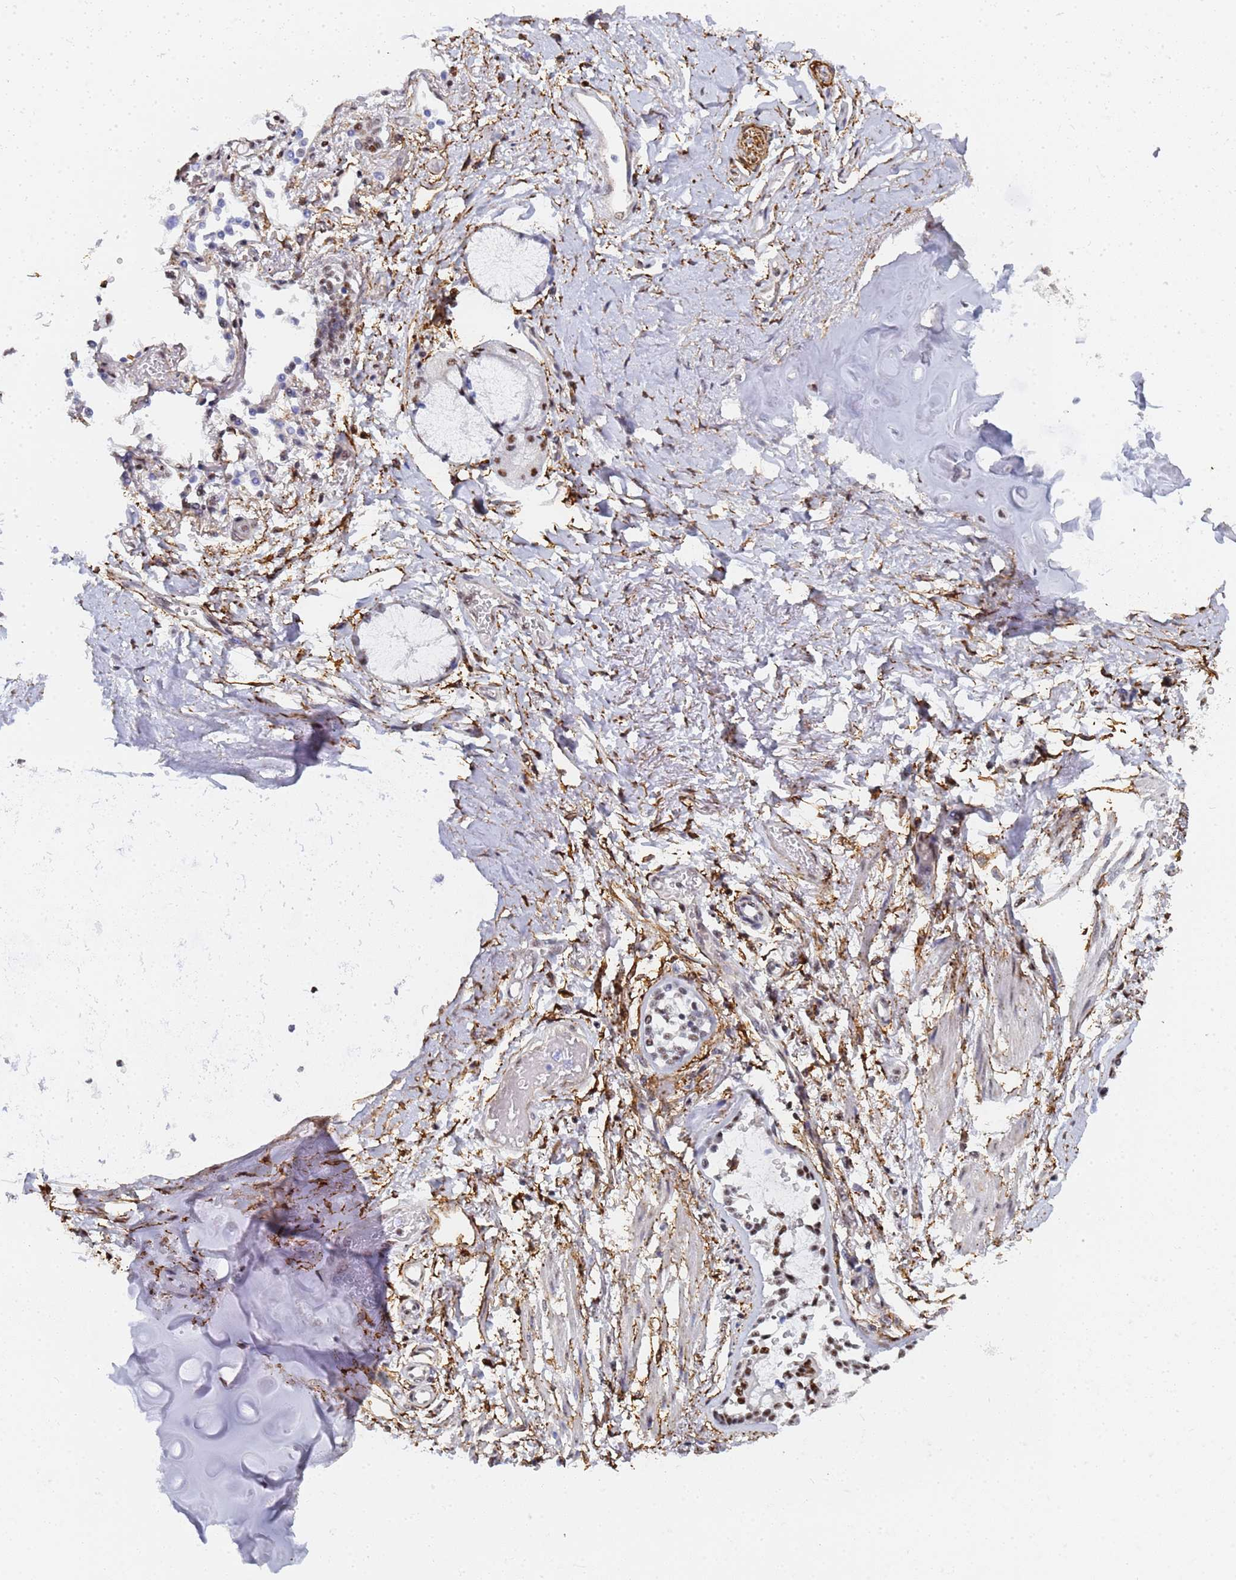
{"staining": {"intensity": "weak", "quantity": "<25%", "location": "cytoplasmic/membranous"}, "tissue": "adipose tissue", "cell_type": "Adipocytes", "image_type": "normal", "snomed": [{"axis": "morphology", "description": "Normal tissue, NOS"}, {"axis": "topography", "description": "Cartilage tissue"}], "caption": "Immunohistochemical staining of benign human adipose tissue demonstrates no significant staining in adipocytes. Nuclei are stained in blue.", "gene": "PRRT4", "patient": {"sex": "male", "age": 73}}